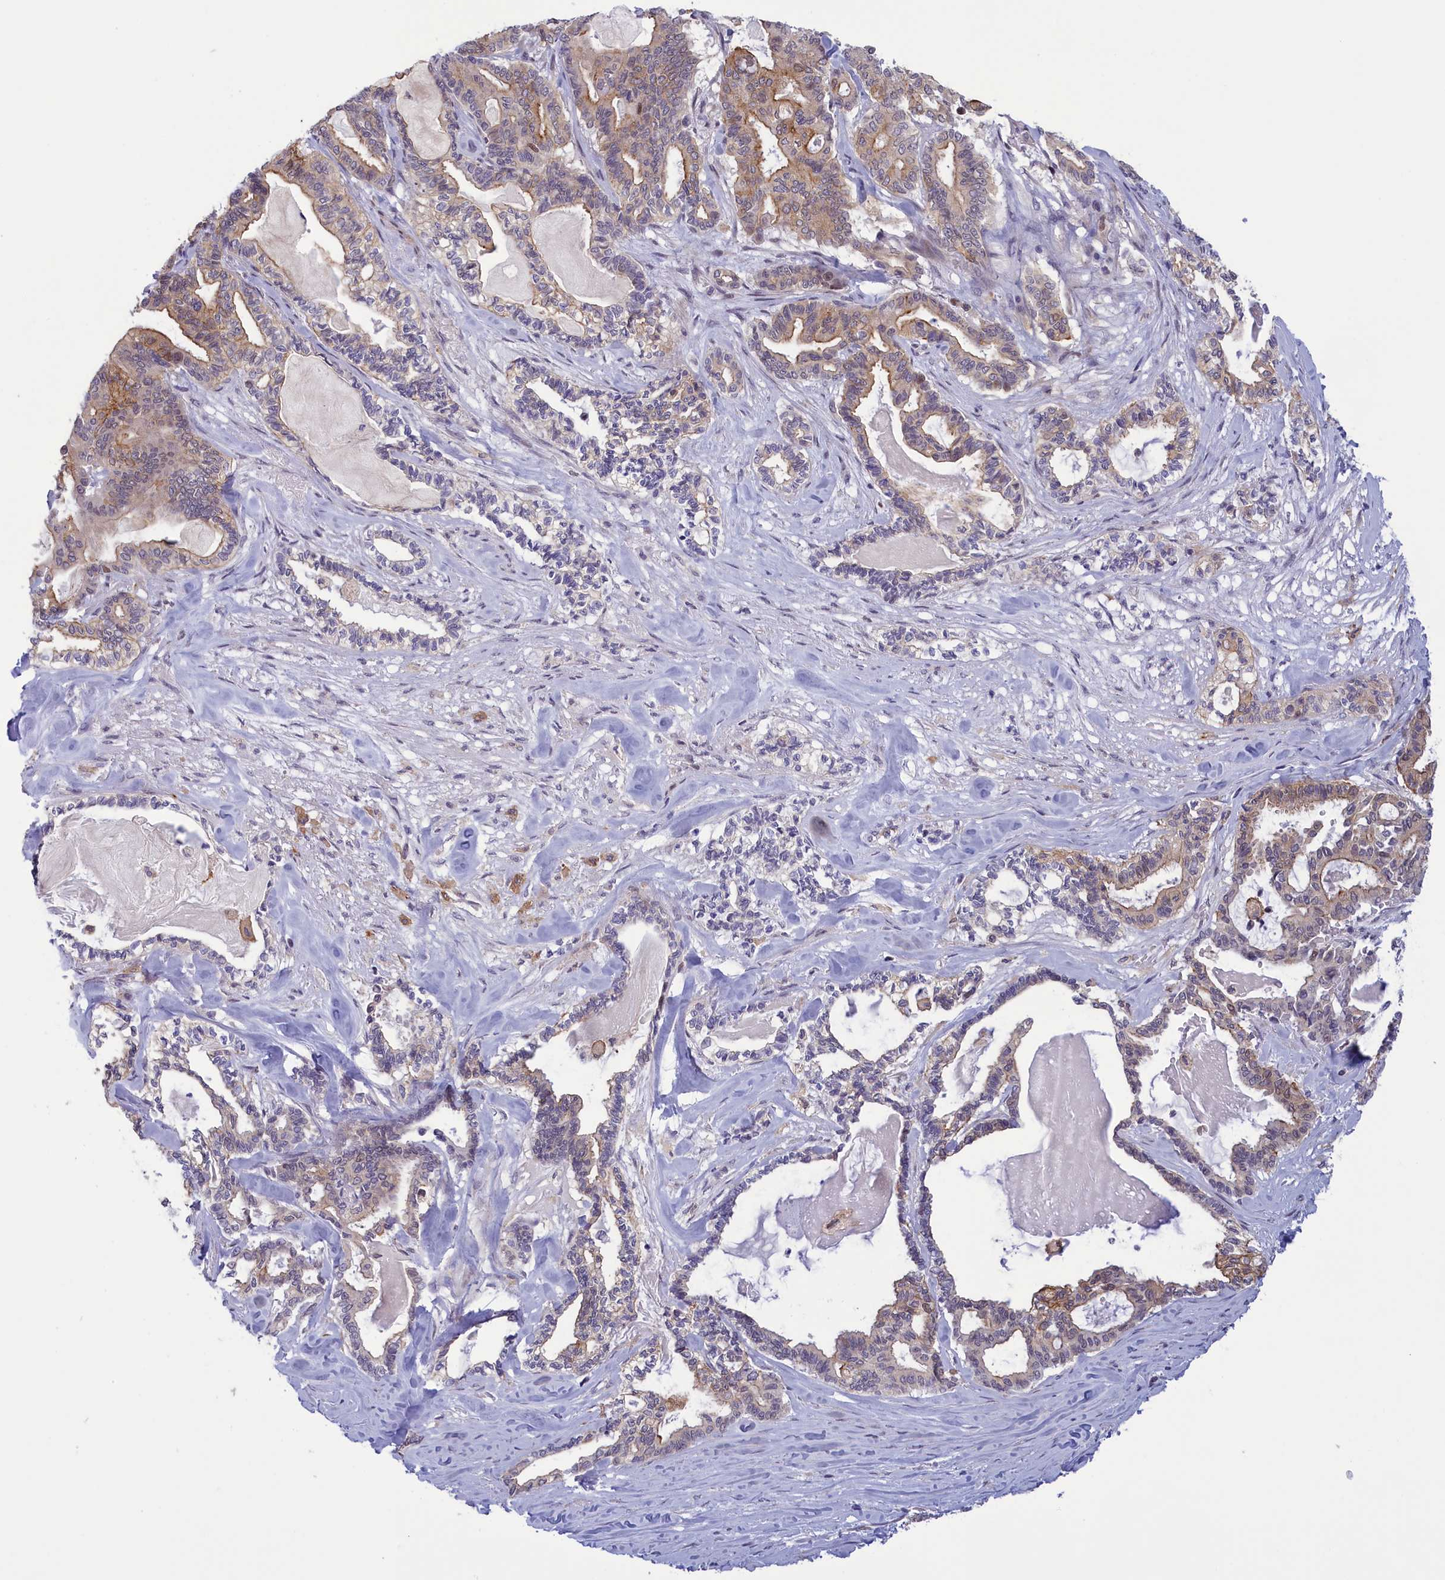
{"staining": {"intensity": "moderate", "quantity": "<25%", "location": "cytoplasmic/membranous"}, "tissue": "pancreatic cancer", "cell_type": "Tumor cells", "image_type": "cancer", "snomed": [{"axis": "morphology", "description": "Adenocarcinoma, NOS"}, {"axis": "topography", "description": "Pancreas"}], "caption": "An IHC image of tumor tissue is shown. Protein staining in brown labels moderate cytoplasmic/membranous positivity in pancreatic cancer within tumor cells. The staining was performed using DAB (3,3'-diaminobenzidine), with brown indicating positive protein expression. Nuclei are stained blue with hematoxylin.", "gene": "CORO2A", "patient": {"sex": "male", "age": 63}}